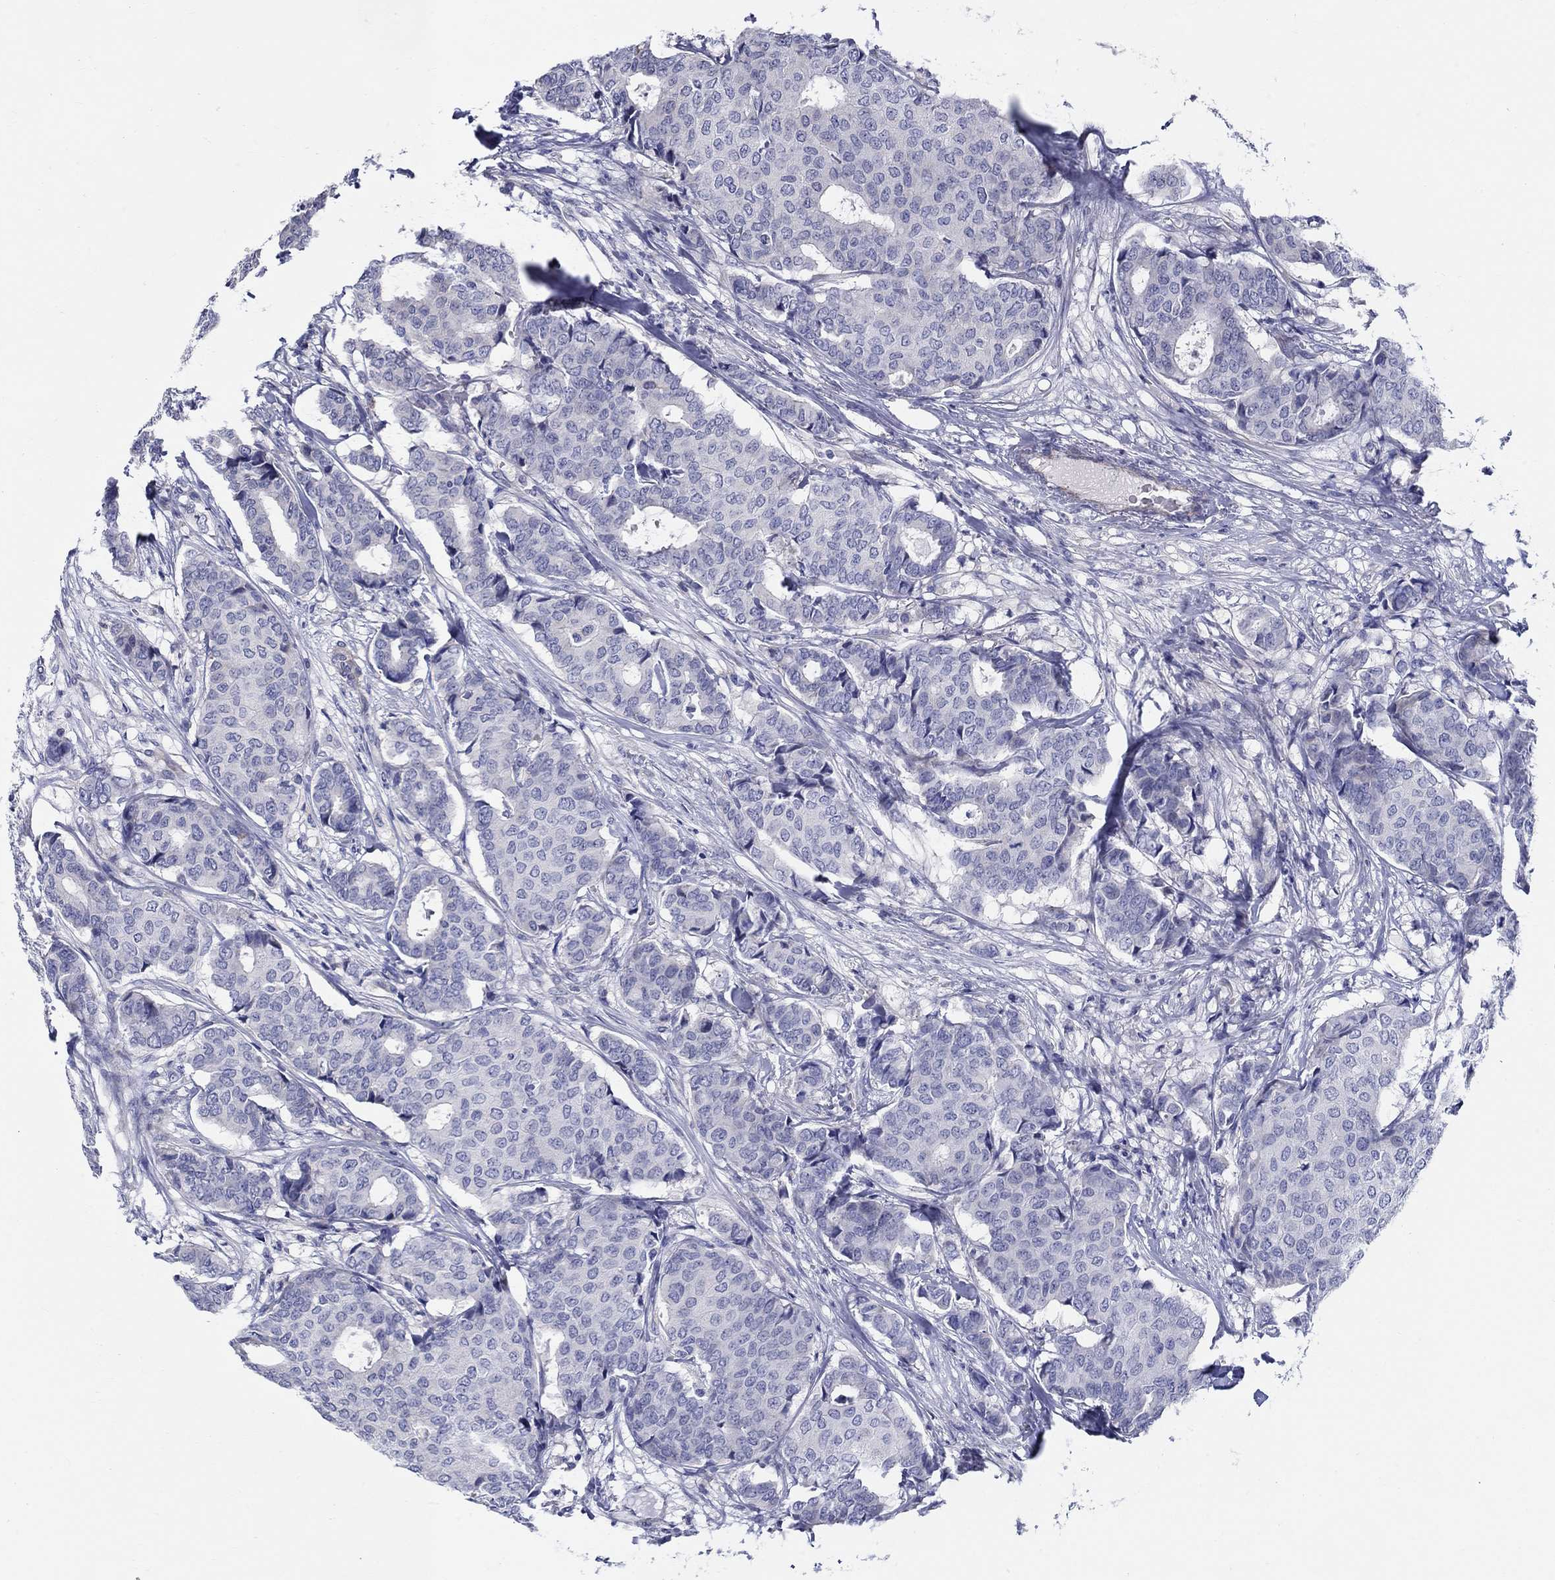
{"staining": {"intensity": "negative", "quantity": "none", "location": "none"}, "tissue": "breast cancer", "cell_type": "Tumor cells", "image_type": "cancer", "snomed": [{"axis": "morphology", "description": "Duct carcinoma"}, {"axis": "topography", "description": "Breast"}], "caption": "Tumor cells show no significant protein expression in infiltrating ductal carcinoma (breast).", "gene": "CRYGS", "patient": {"sex": "female", "age": 75}}